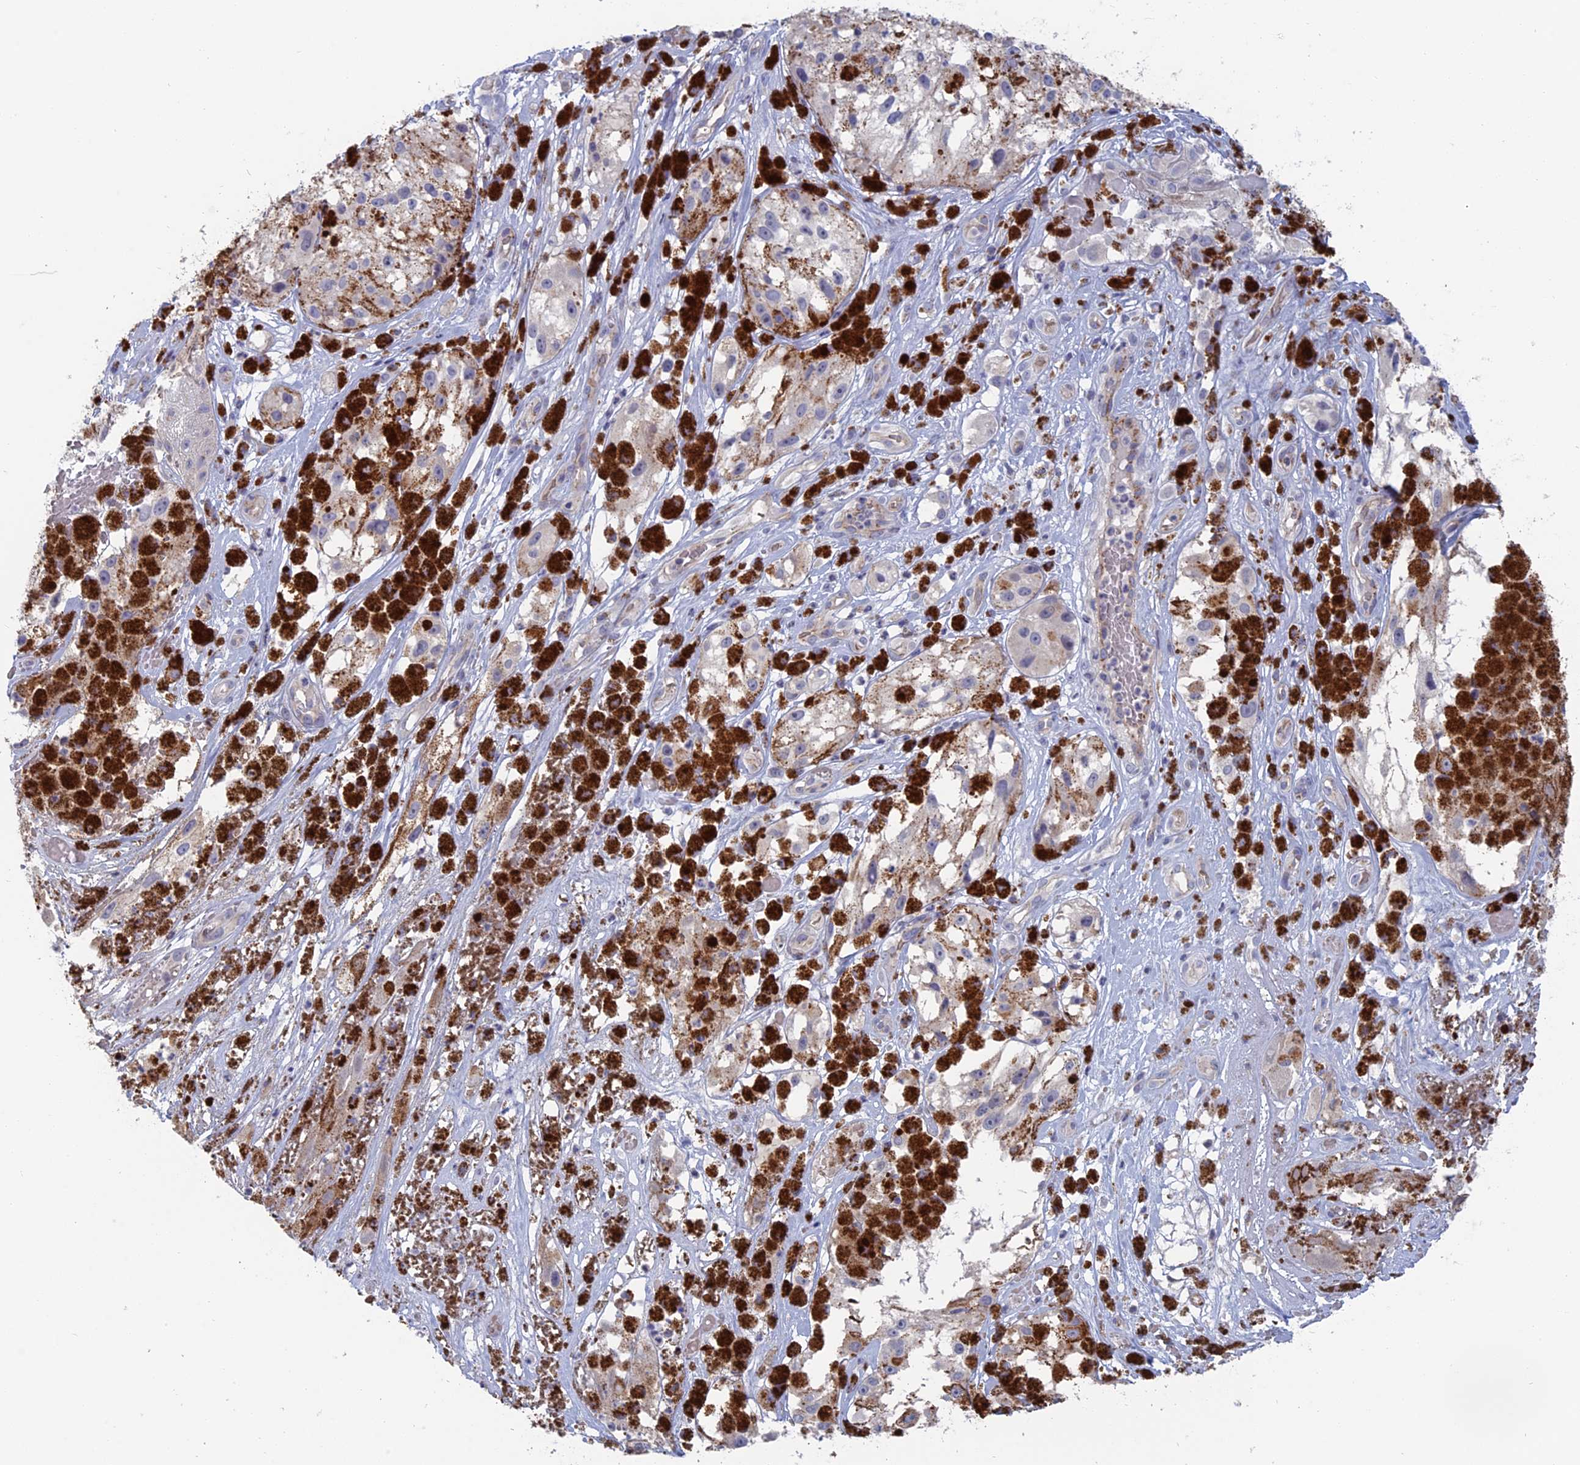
{"staining": {"intensity": "moderate", "quantity": "<25%", "location": "cytoplasmic/membranous"}, "tissue": "melanoma", "cell_type": "Tumor cells", "image_type": "cancer", "snomed": [{"axis": "morphology", "description": "Malignant melanoma, NOS"}, {"axis": "topography", "description": "Skin"}], "caption": "Malignant melanoma stained with IHC displays moderate cytoplasmic/membranous expression in approximately <25% of tumor cells.", "gene": "TBC1D30", "patient": {"sex": "male", "age": 88}}